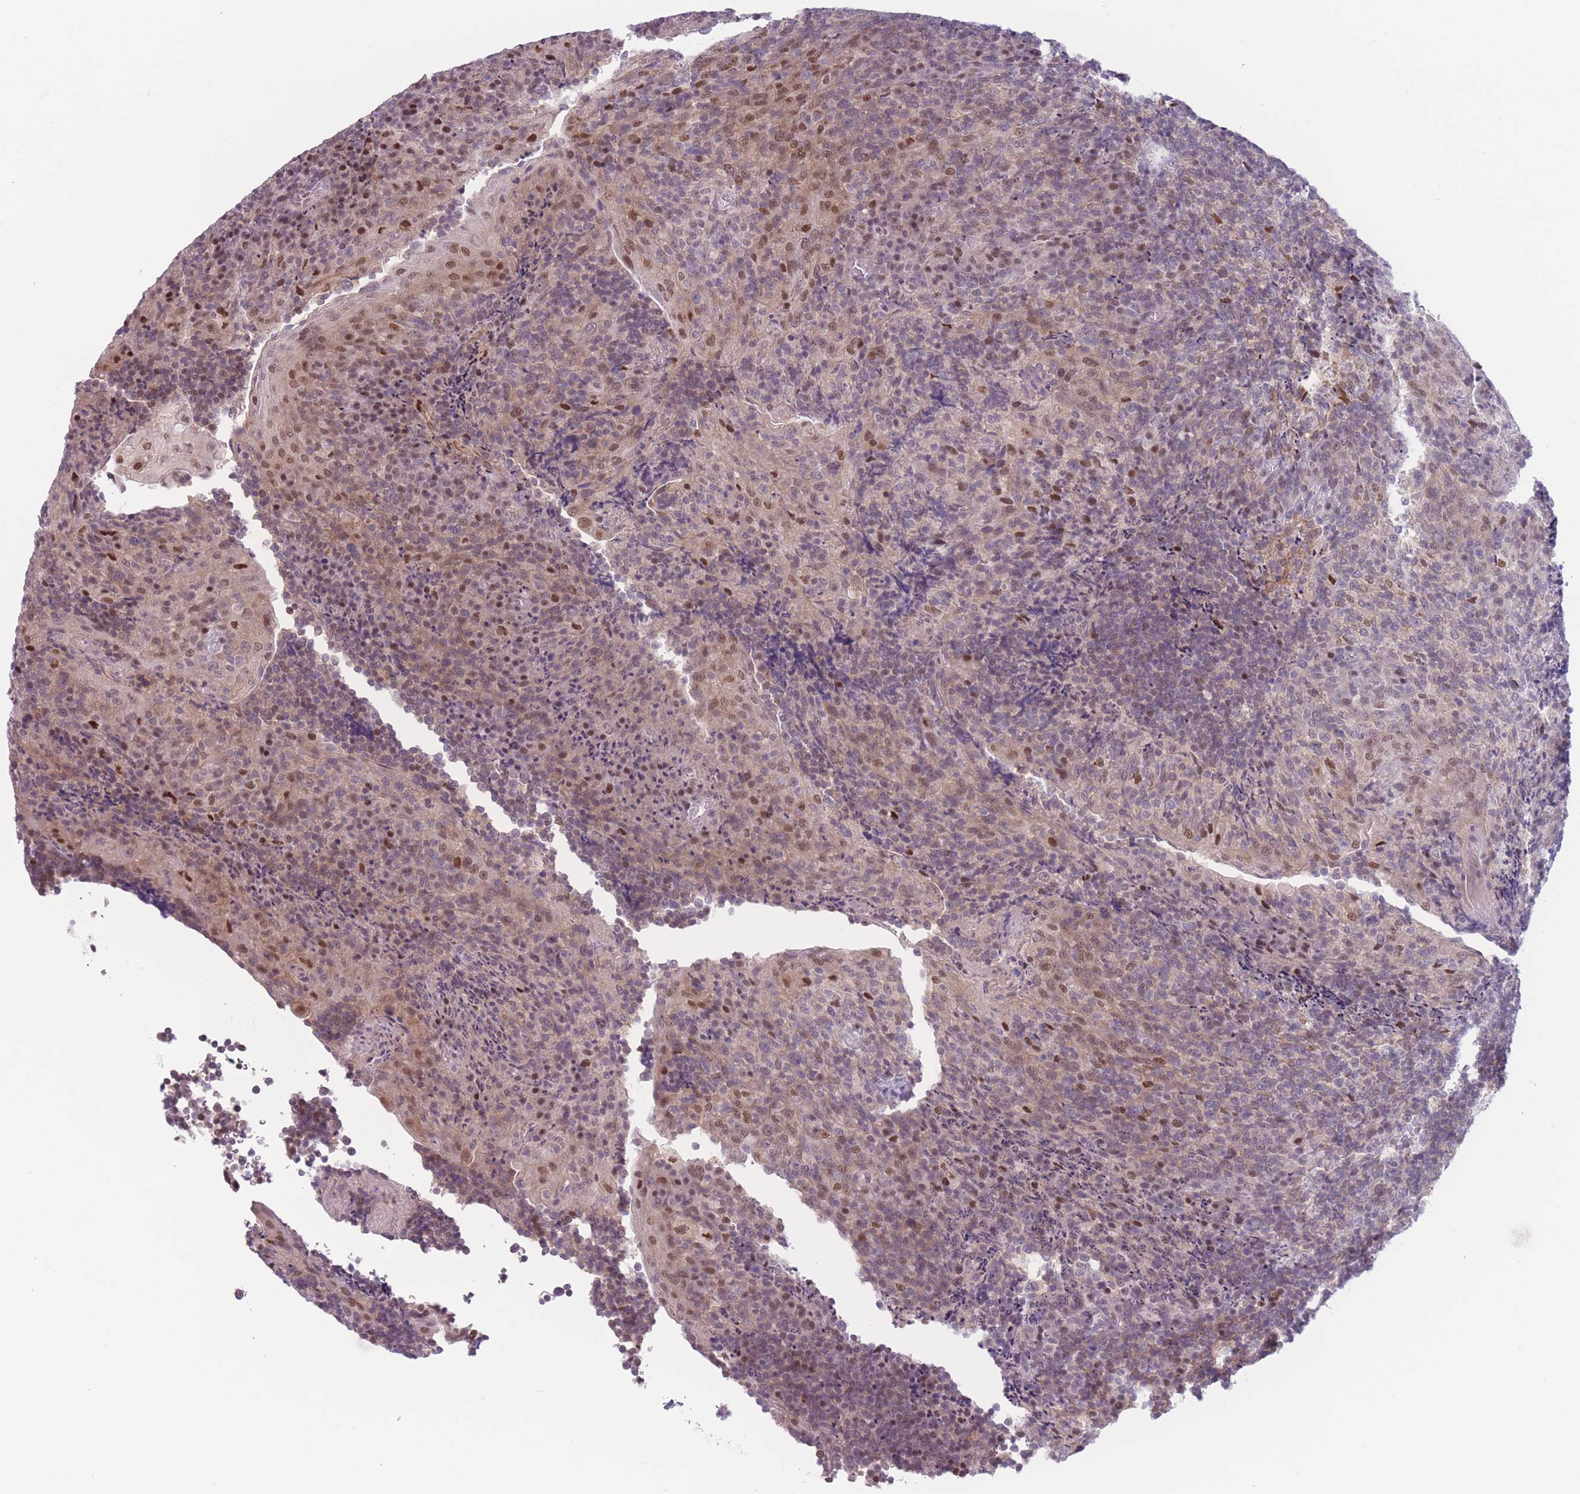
{"staining": {"intensity": "weak", "quantity": "25%-75%", "location": "cytoplasmic/membranous"}, "tissue": "tonsil", "cell_type": "Germinal center cells", "image_type": "normal", "snomed": [{"axis": "morphology", "description": "Normal tissue, NOS"}, {"axis": "topography", "description": "Tonsil"}], "caption": "Immunohistochemistry (IHC) (DAB) staining of benign tonsil reveals weak cytoplasmic/membranous protein positivity in about 25%-75% of germinal center cells. (DAB IHC with brightfield microscopy, high magnification).", "gene": "ENSG00000267179", "patient": {"sex": "male", "age": 17}}